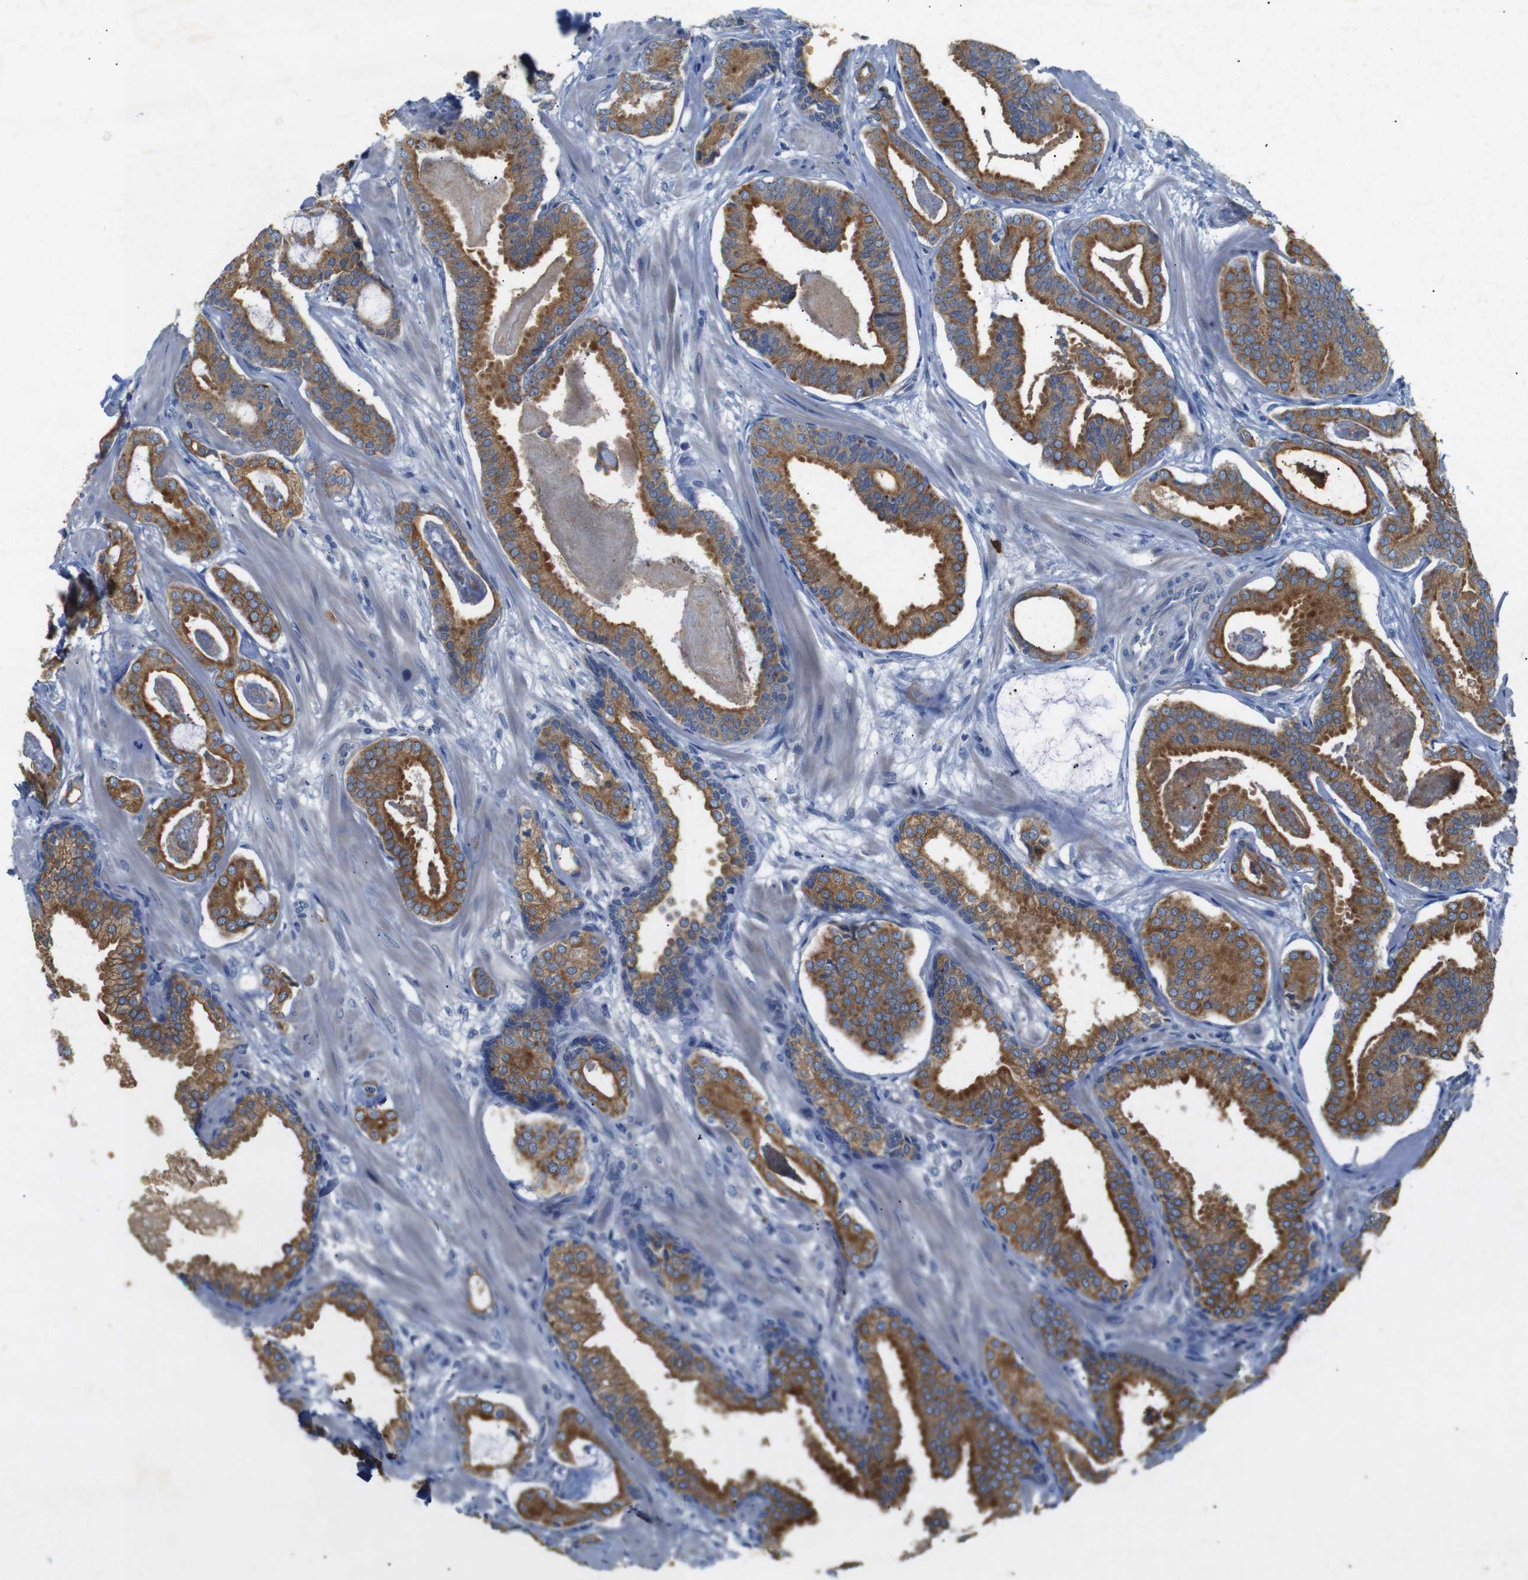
{"staining": {"intensity": "strong", "quantity": ">75%", "location": "cytoplasmic/membranous"}, "tissue": "prostate cancer", "cell_type": "Tumor cells", "image_type": "cancer", "snomed": [{"axis": "morphology", "description": "Adenocarcinoma, Low grade"}, {"axis": "topography", "description": "Prostate"}], "caption": "This histopathology image reveals immunohistochemistry (IHC) staining of human prostate cancer (adenocarcinoma (low-grade)), with high strong cytoplasmic/membranous positivity in about >75% of tumor cells.", "gene": "ALOX15", "patient": {"sex": "male", "age": 53}}